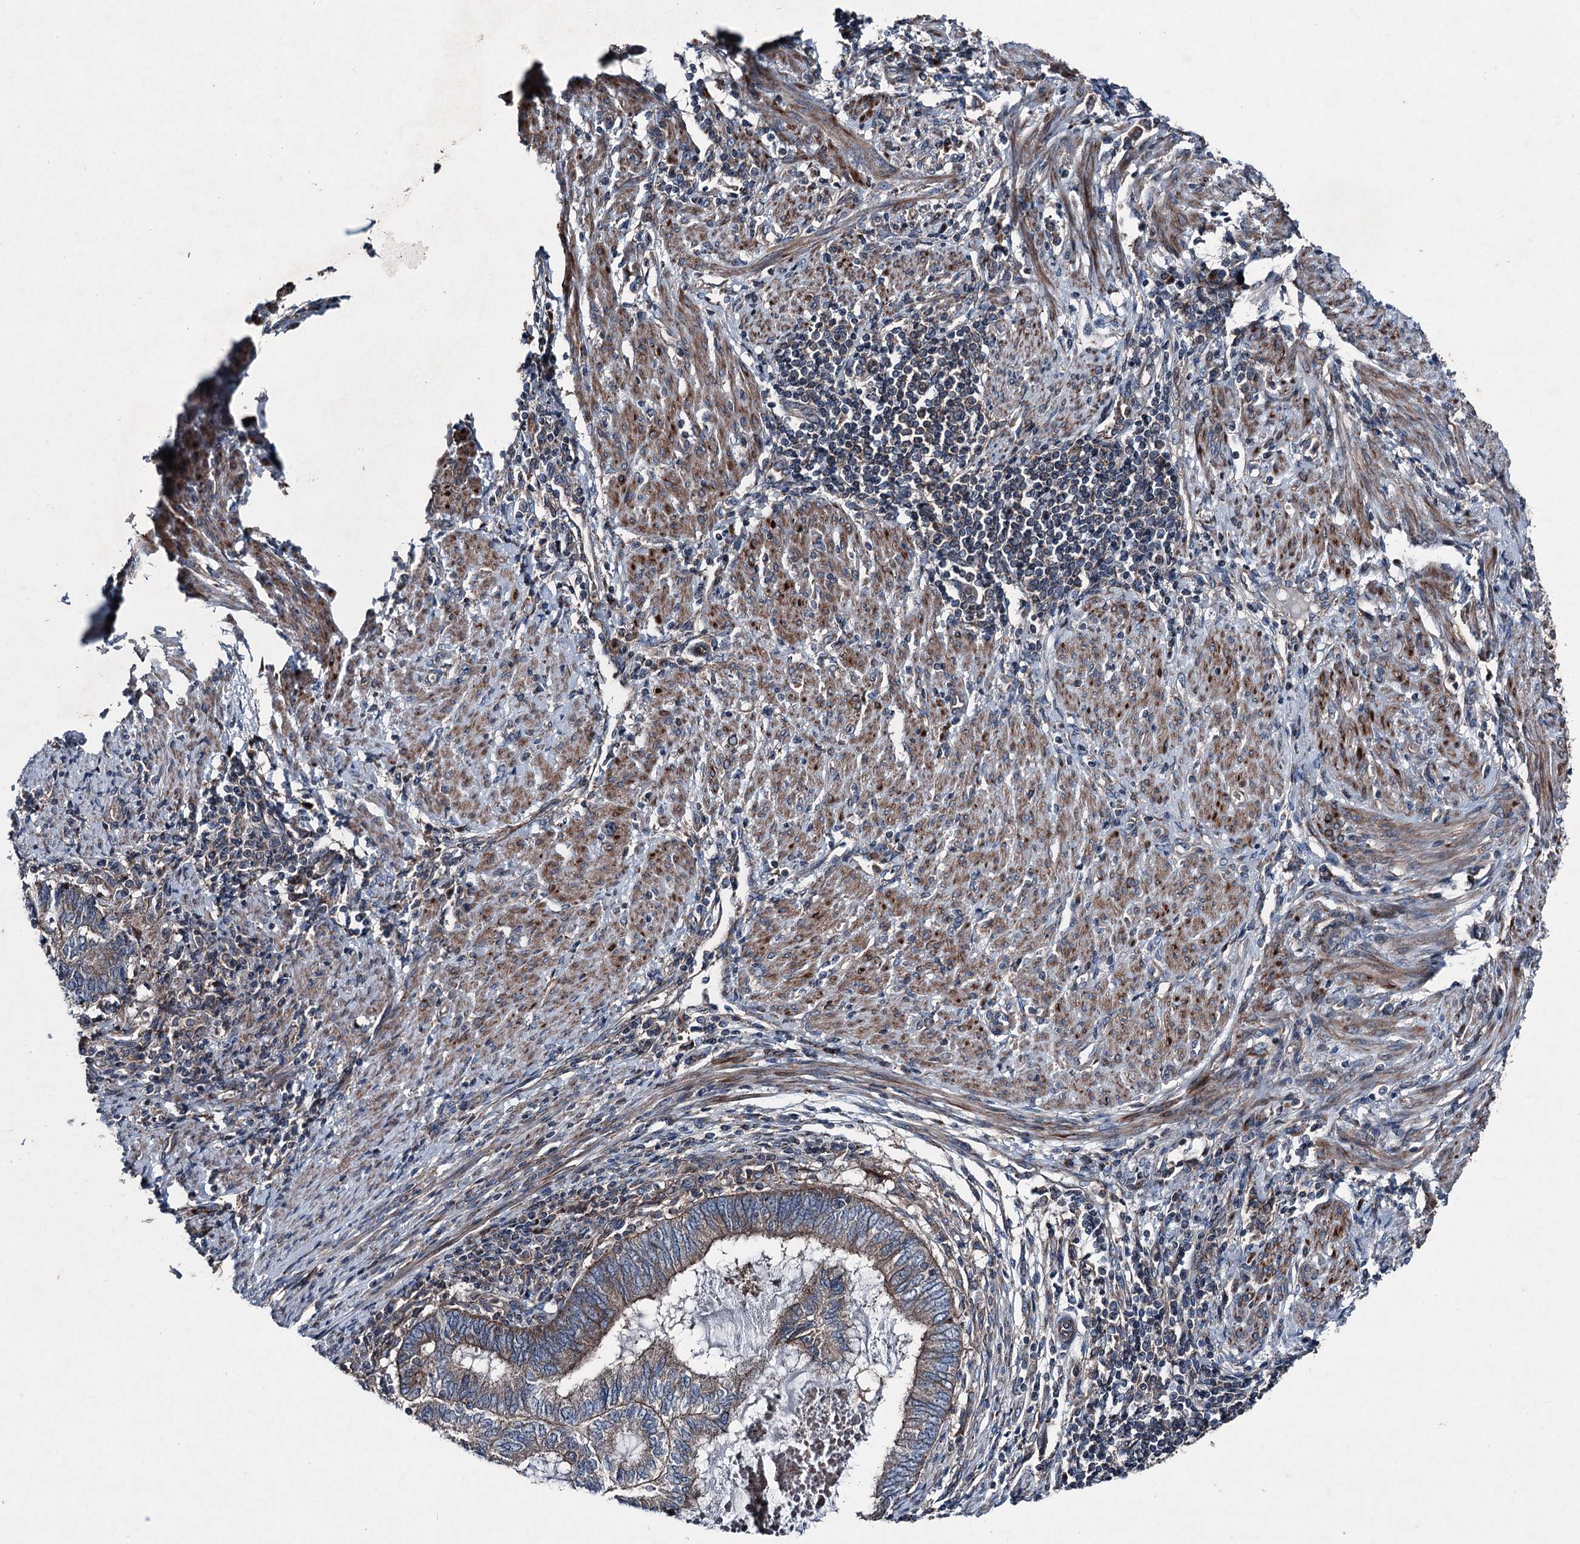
{"staining": {"intensity": "moderate", "quantity": ">75%", "location": "cytoplasmic/membranous"}, "tissue": "endometrial cancer", "cell_type": "Tumor cells", "image_type": "cancer", "snomed": [{"axis": "morphology", "description": "Adenocarcinoma, NOS"}, {"axis": "topography", "description": "Uterus"}, {"axis": "topography", "description": "Endometrium"}], "caption": "Immunohistochemistry (IHC) of human endometrial cancer (adenocarcinoma) reveals medium levels of moderate cytoplasmic/membranous positivity in about >75% of tumor cells.", "gene": "RUFY1", "patient": {"sex": "female", "age": 70}}